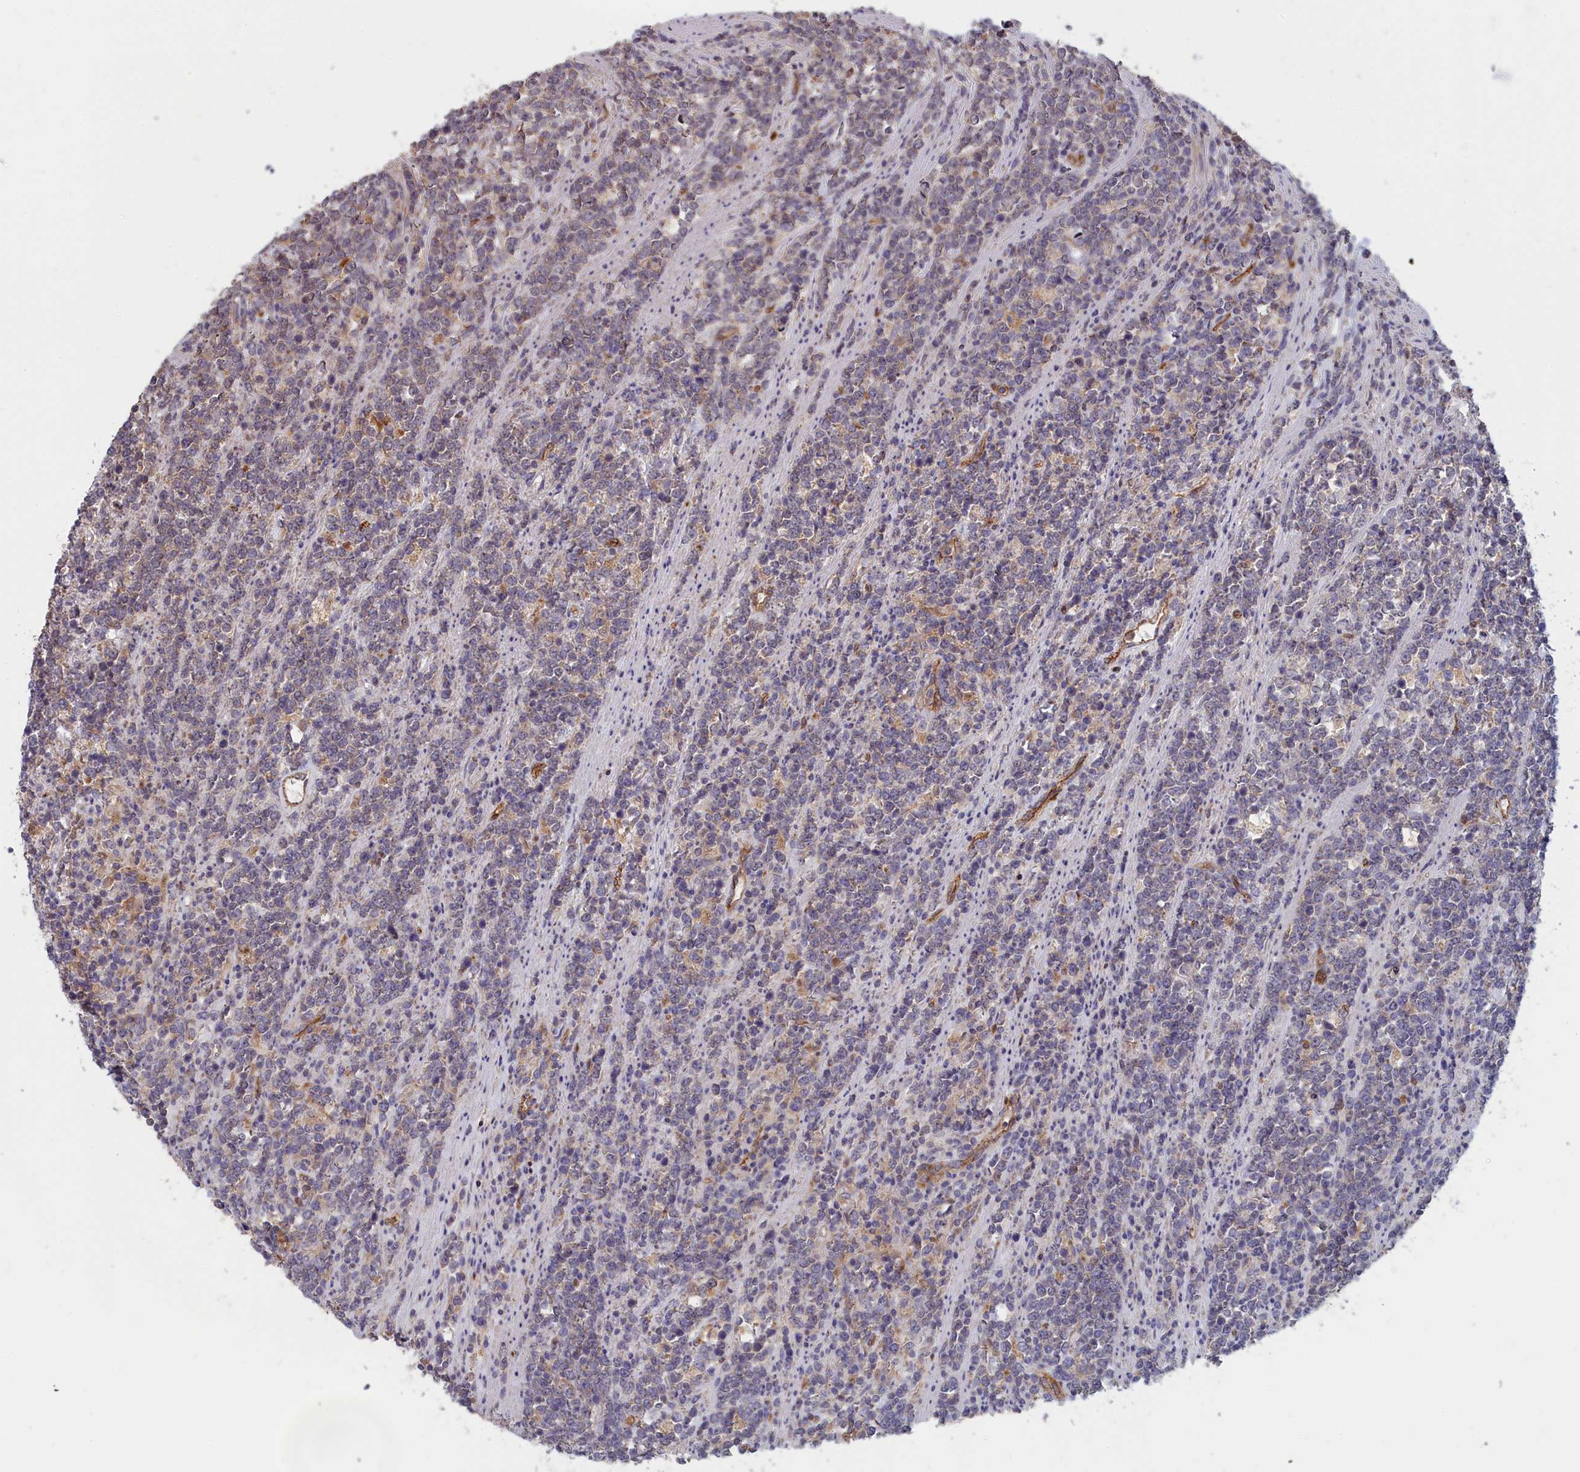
{"staining": {"intensity": "weak", "quantity": "<25%", "location": "cytoplasmic/membranous"}, "tissue": "lymphoma", "cell_type": "Tumor cells", "image_type": "cancer", "snomed": [{"axis": "morphology", "description": "Malignant lymphoma, non-Hodgkin's type, High grade"}, {"axis": "topography", "description": "Small intestine"}], "caption": "Immunohistochemistry of lymphoma demonstrates no positivity in tumor cells.", "gene": "EPB41L4B", "patient": {"sex": "male", "age": 8}}